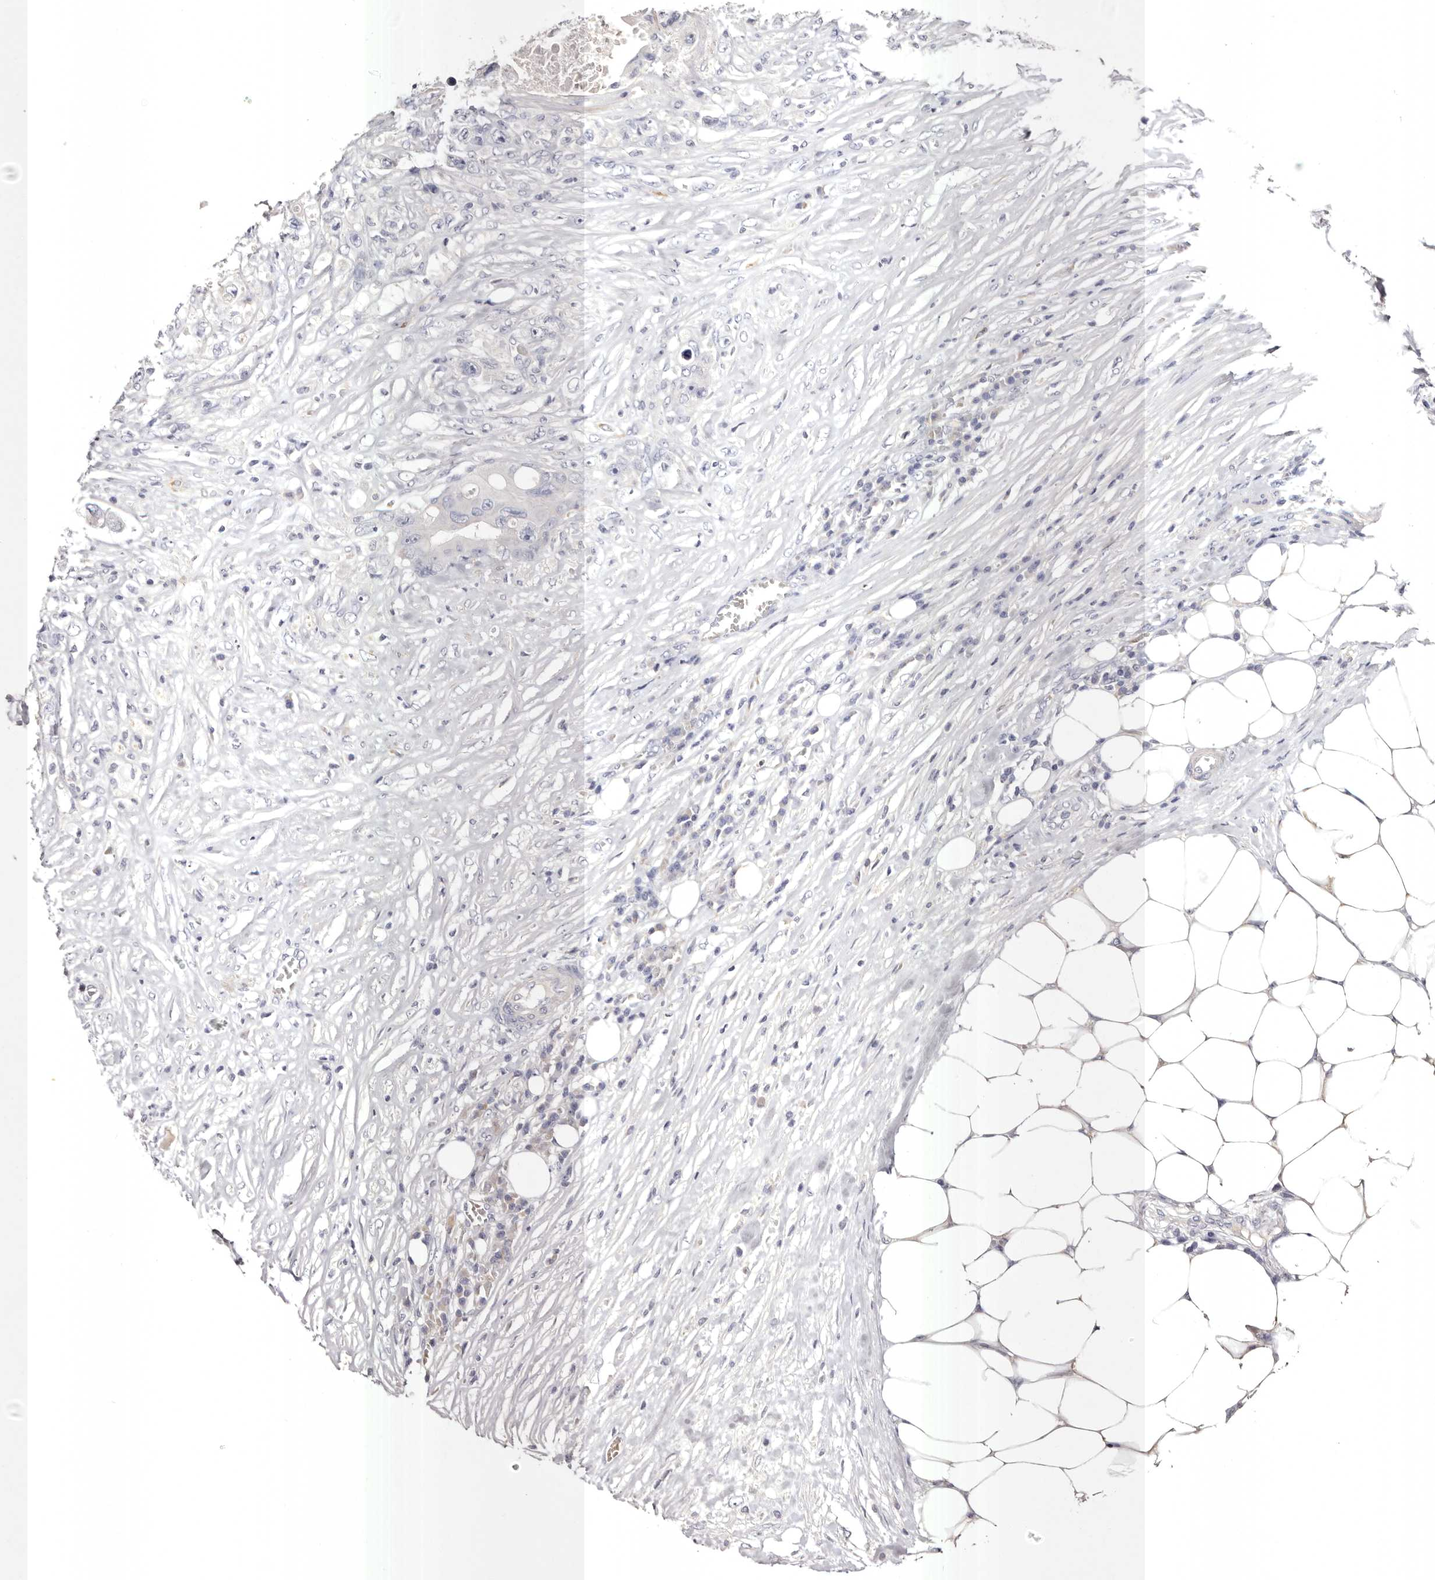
{"staining": {"intensity": "negative", "quantity": "none", "location": "none"}, "tissue": "colorectal cancer", "cell_type": "Tumor cells", "image_type": "cancer", "snomed": [{"axis": "morphology", "description": "Adenocarcinoma, NOS"}, {"axis": "topography", "description": "Colon"}], "caption": "This is an immunohistochemistry photomicrograph of human colorectal adenocarcinoma. There is no staining in tumor cells.", "gene": "S1PR5", "patient": {"sex": "female", "age": 46}}